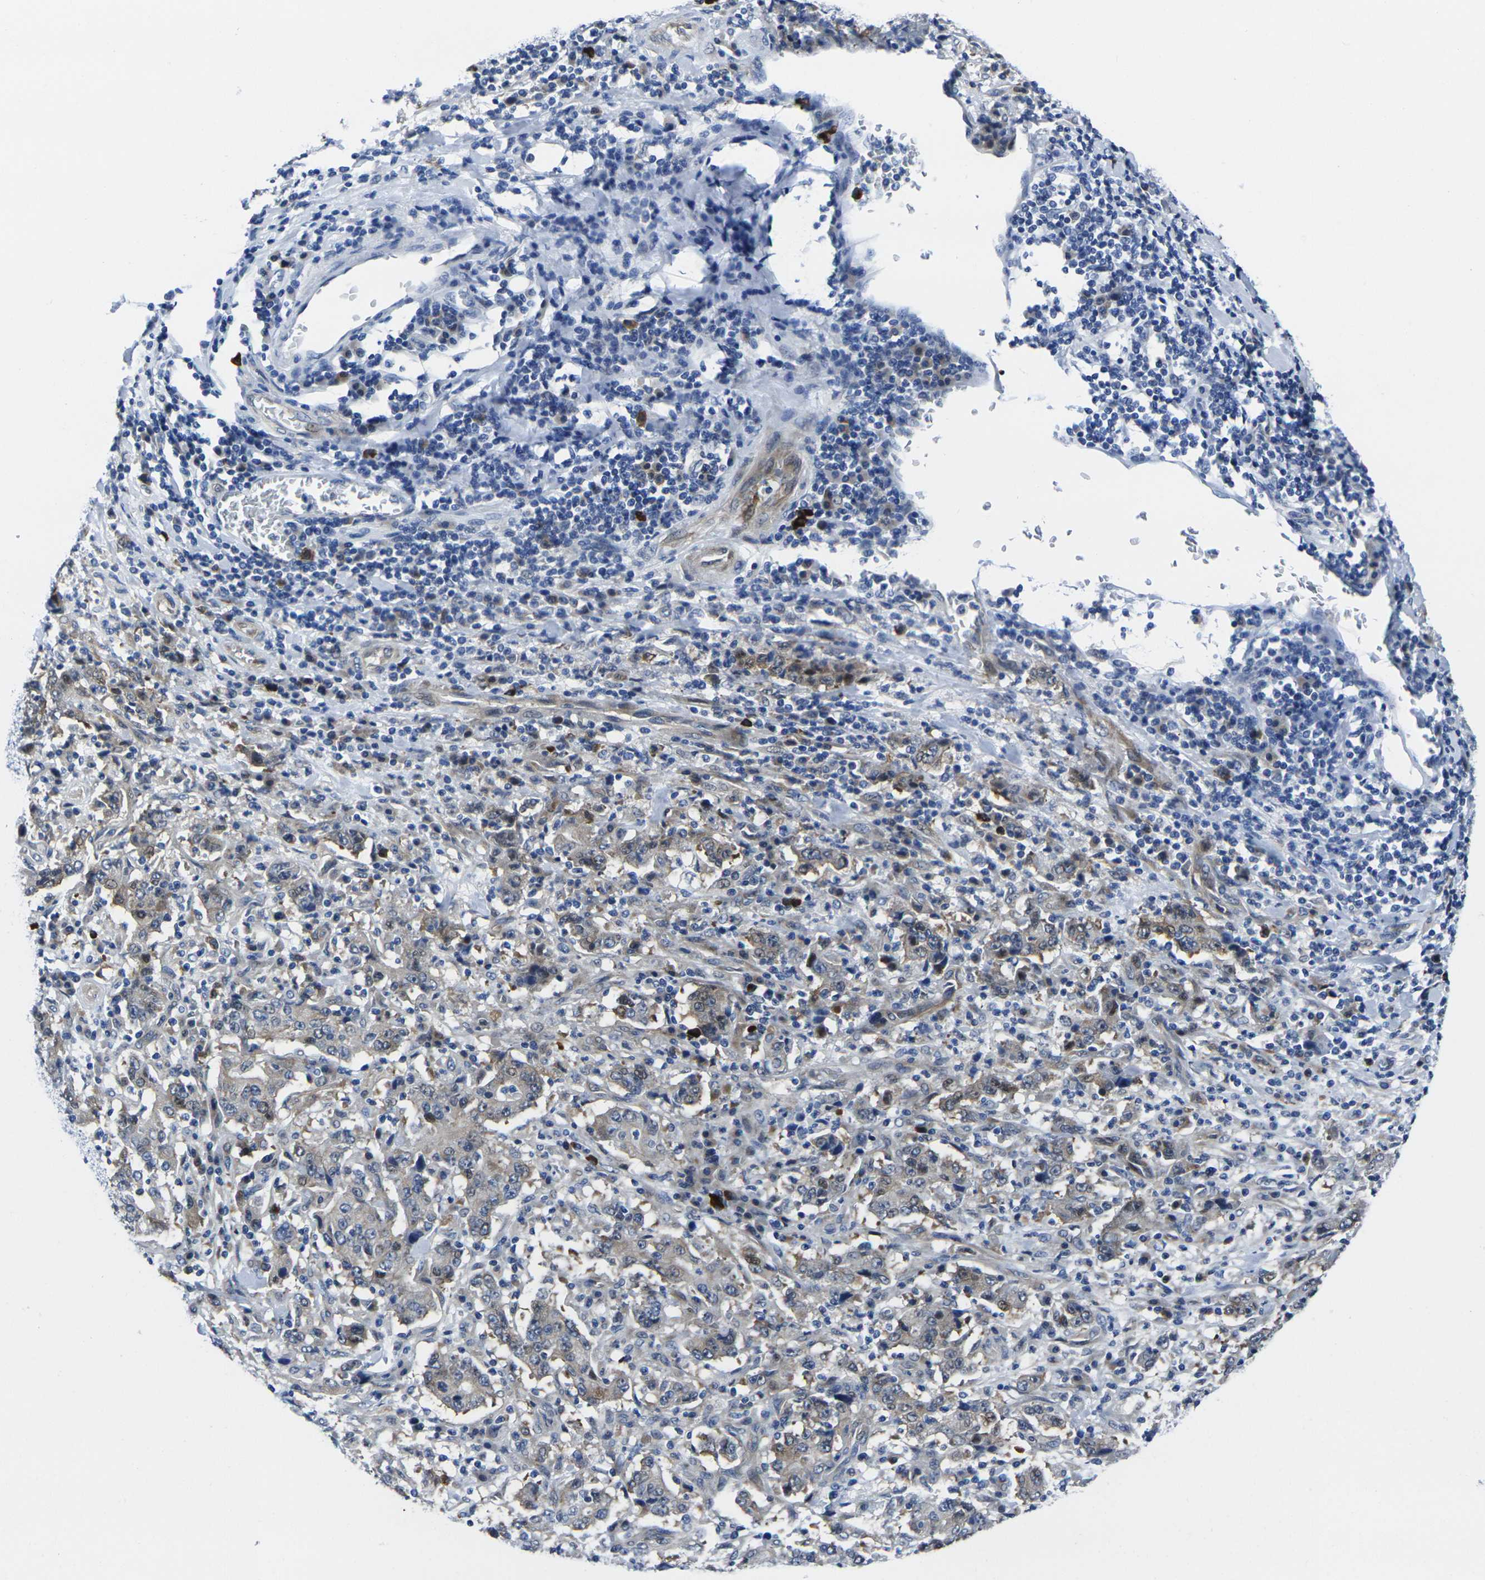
{"staining": {"intensity": "moderate", "quantity": "25%-75%", "location": "cytoplasmic/membranous"}, "tissue": "stomach cancer", "cell_type": "Tumor cells", "image_type": "cancer", "snomed": [{"axis": "morphology", "description": "Normal tissue, NOS"}, {"axis": "morphology", "description": "Adenocarcinoma, NOS"}, {"axis": "topography", "description": "Stomach, upper"}, {"axis": "topography", "description": "Stomach"}], "caption": "Approximately 25%-75% of tumor cells in stomach cancer (adenocarcinoma) show moderate cytoplasmic/membranous protein staining as visualized by brown immunohistochemical staining.", "gene": "EIF4A1", "patient": {"sex": "male", "age": 59}}